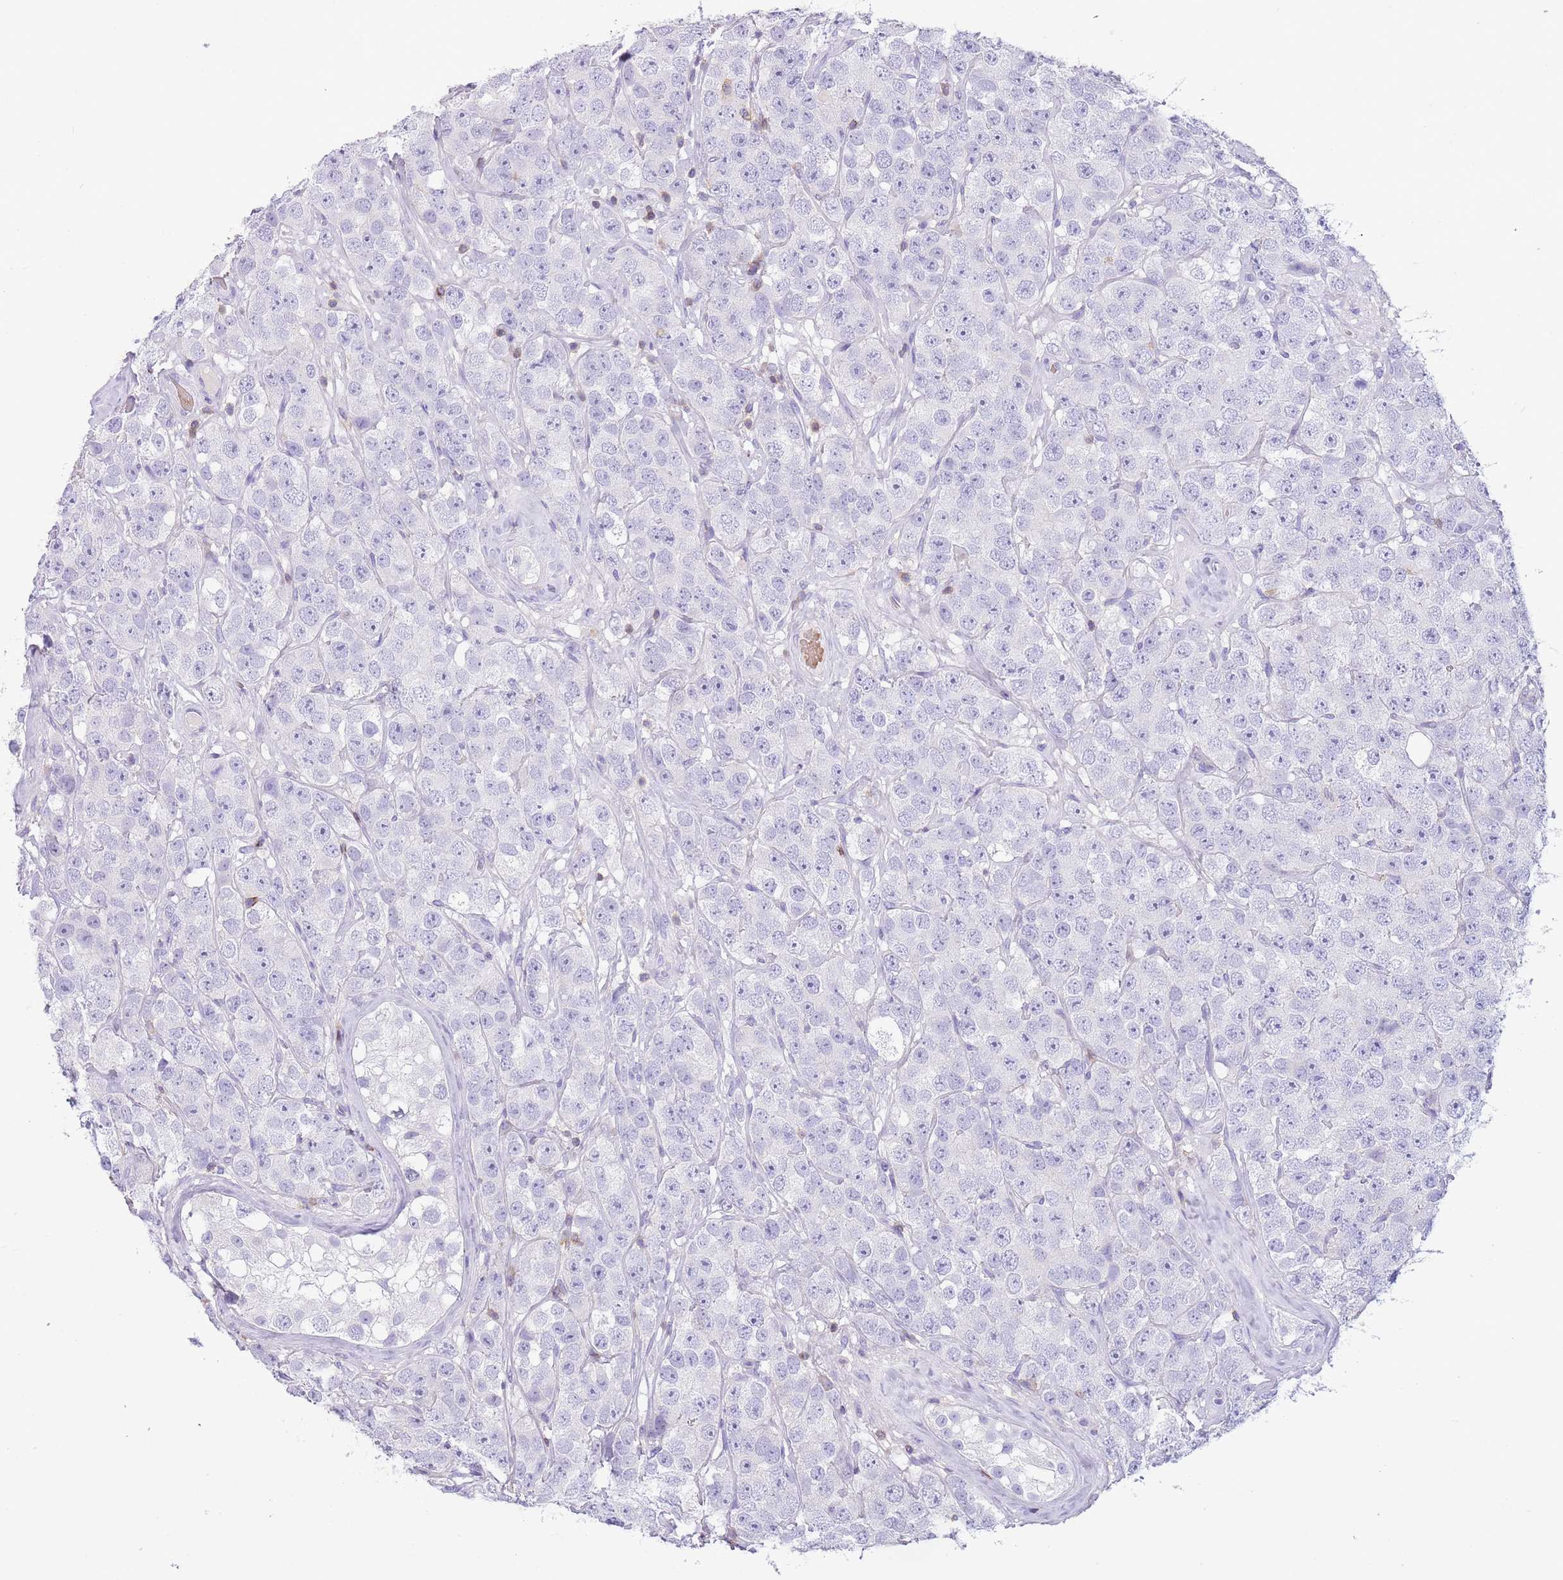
{"staining": {"intensity": "negative", "quantity": "none", "location": "none"}, "tissue": "testis cancer", "cell_type": "Tumor cells", "image_type": "cancer", "snomed": [{"axis": "morphology", "description": "Seminoma, NOS"}, {"axis": "topography", "description": "Testis"}], "caption": "Tumor cells are negative for protein expression in human testis cancer. (DAB immunohistochemistry (IHC) visualized using brightfield microscopy, high magnification).", "gene": "OR4Q3", "patient": {"sex": "male", "age": 28}}